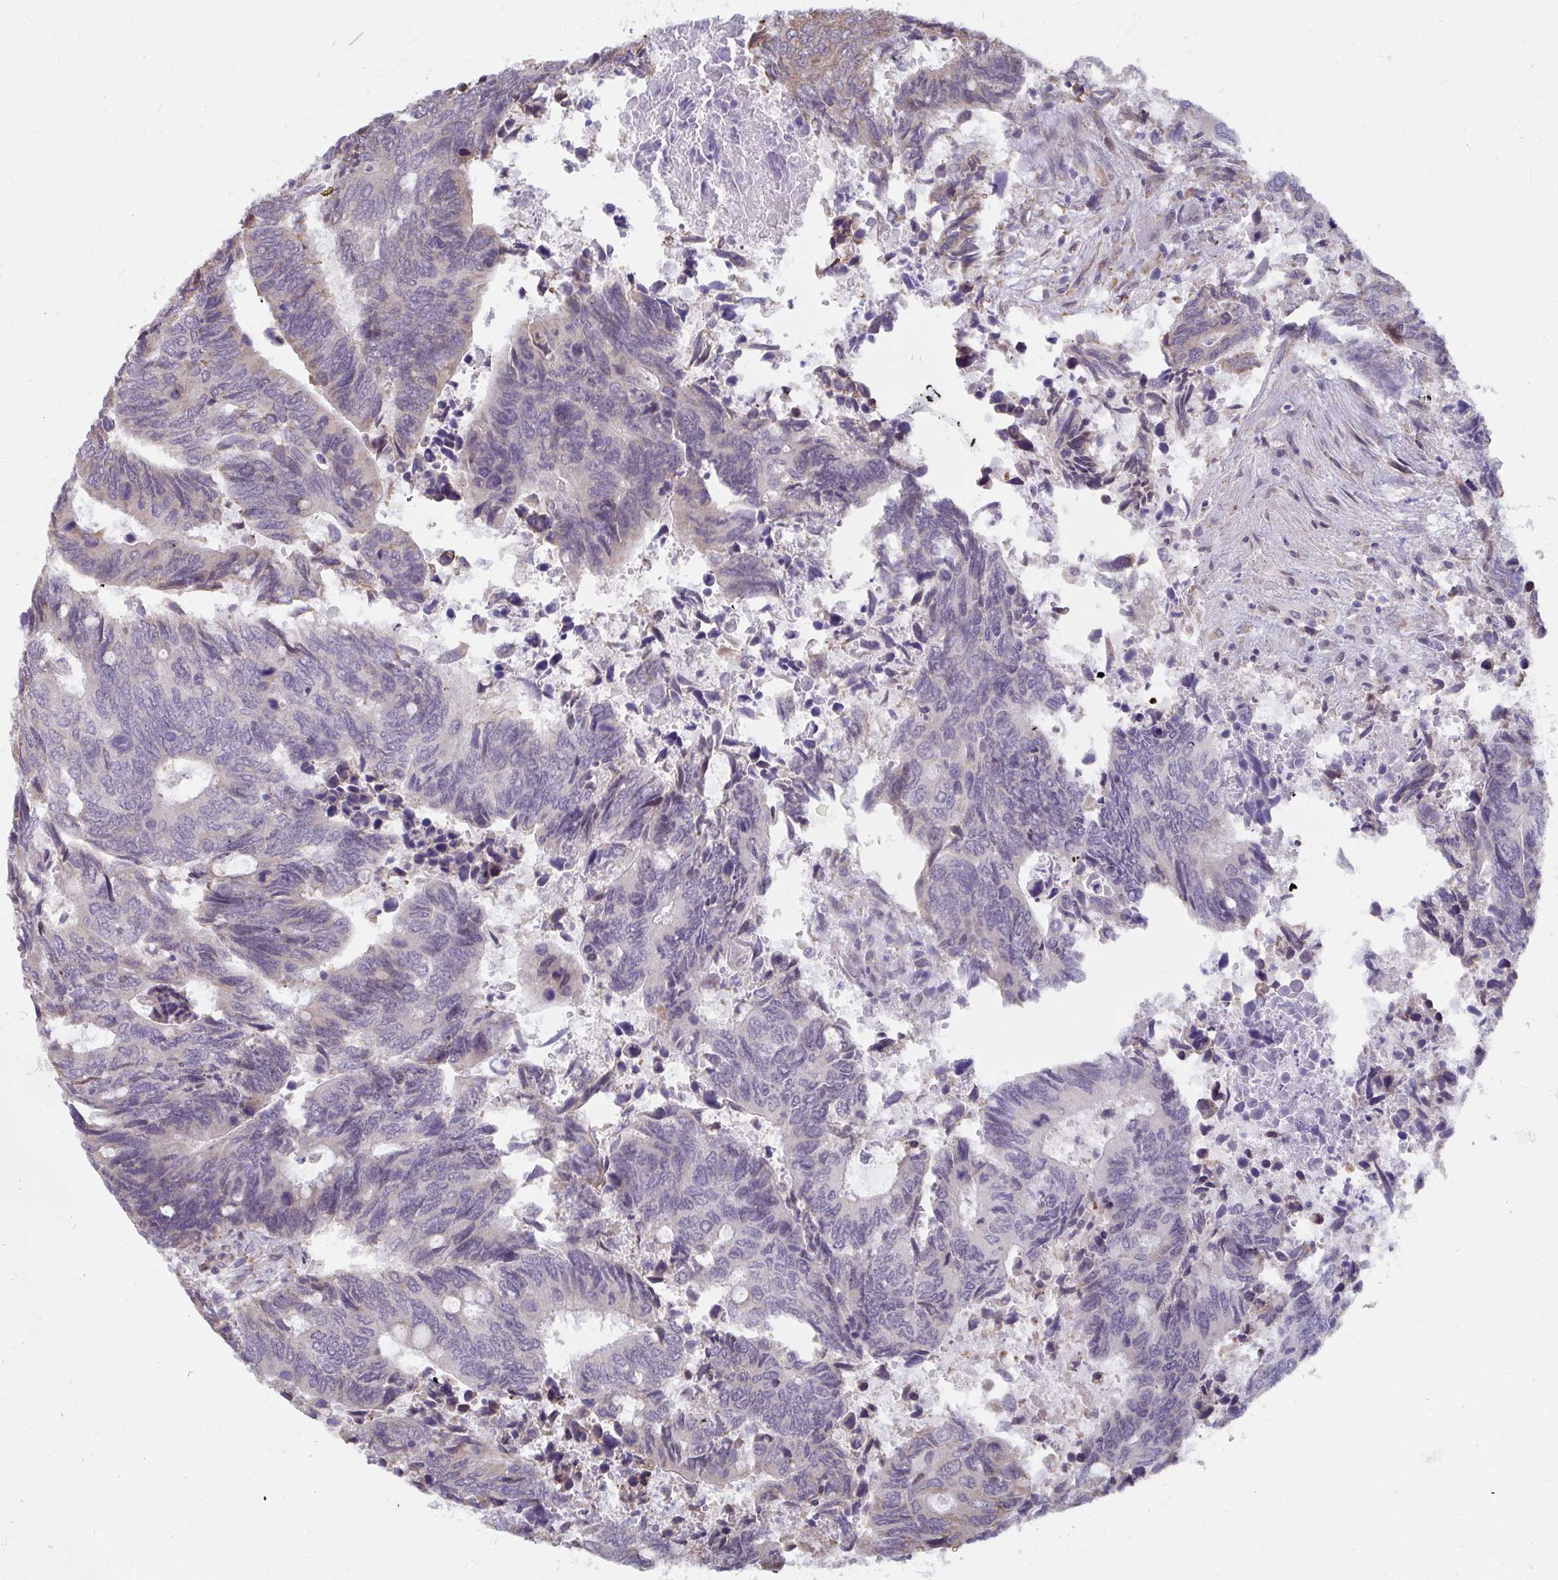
{"staining": {"intensity": "weak", "quantity": "<25%", "location": "cytoplasmic/membranous"}, "tissue": "colorectal cancer", "cell_type": "Tumor cells", "image_type": "cancer", "snomed": [{"axis": "morphology", "description": "Adenocarcinoma, NOS"}, {"axis": "topography", "description": "Colon"}], "caption": "Tumor cells are negative for brown protein staining in adenocarcinoma (colorectal).", "gene": "NMNAT1", "patient": {"sex": "male", "age": 87}}